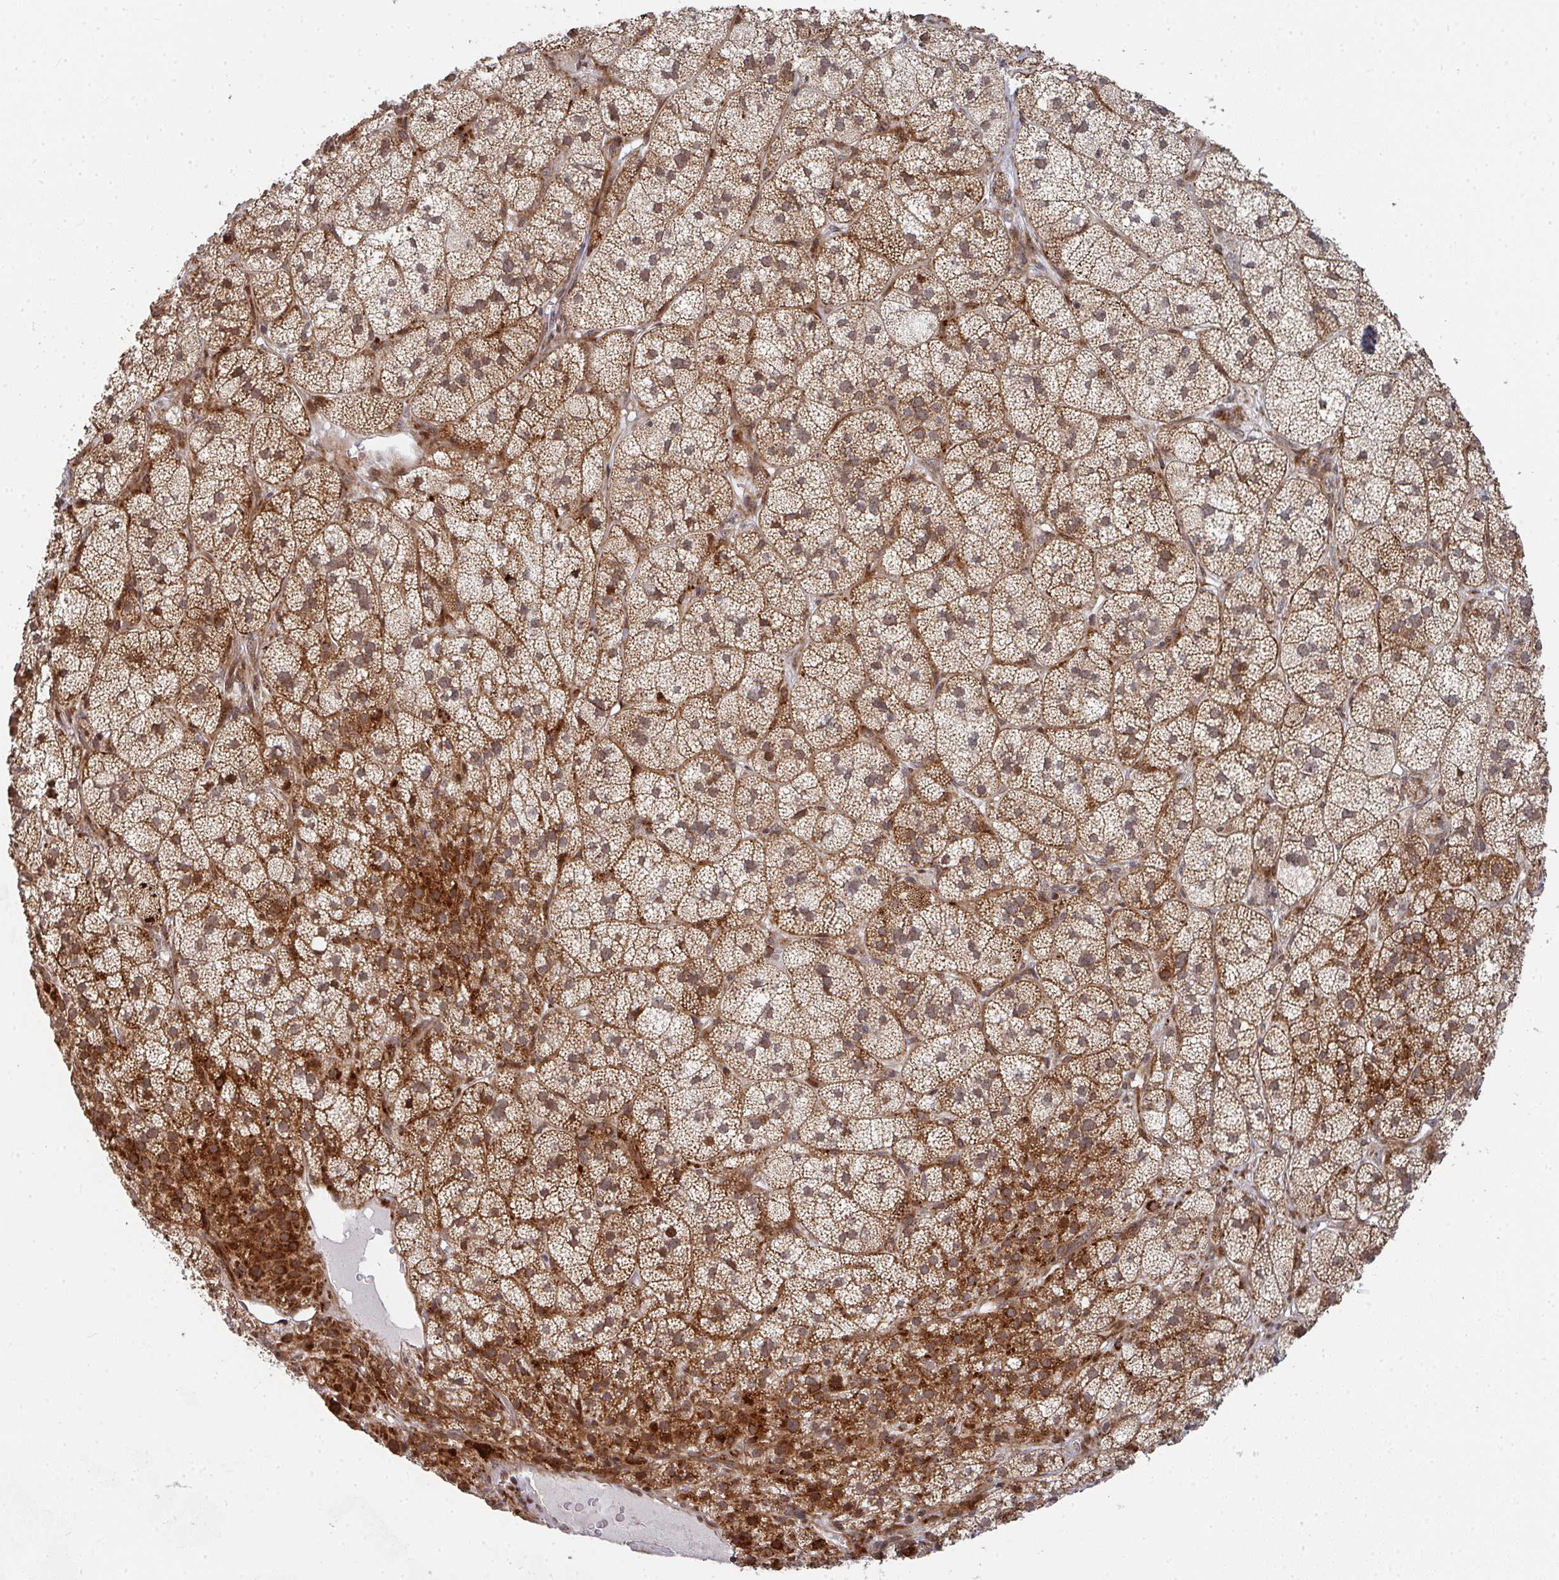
{"staining": {"intensity": "strong", "quantity": ">75%", "location": "cytoplasmic/membranous"}, "tissue": "adrenal gland", "cell_type": "Glandular cells", "image_type": "normal", "snomed": [{"axis": "morphology", "description": "Normal tissue, NOS"}, {"axis": "topography", "description": "Adrenal gland"}], "caption": "IHC micrograph of normal adrenal gland: adrenal gland stained using immunohistochemistry (IHC) exhibits high levels of strong protein expression localized specifically in the cytoplasmic/membranous of glandular cells, appearing as a cytoplasmic/membranous brown color.", "gene": "RBBP5", "patient": {"sex": "female", "age": 60}}